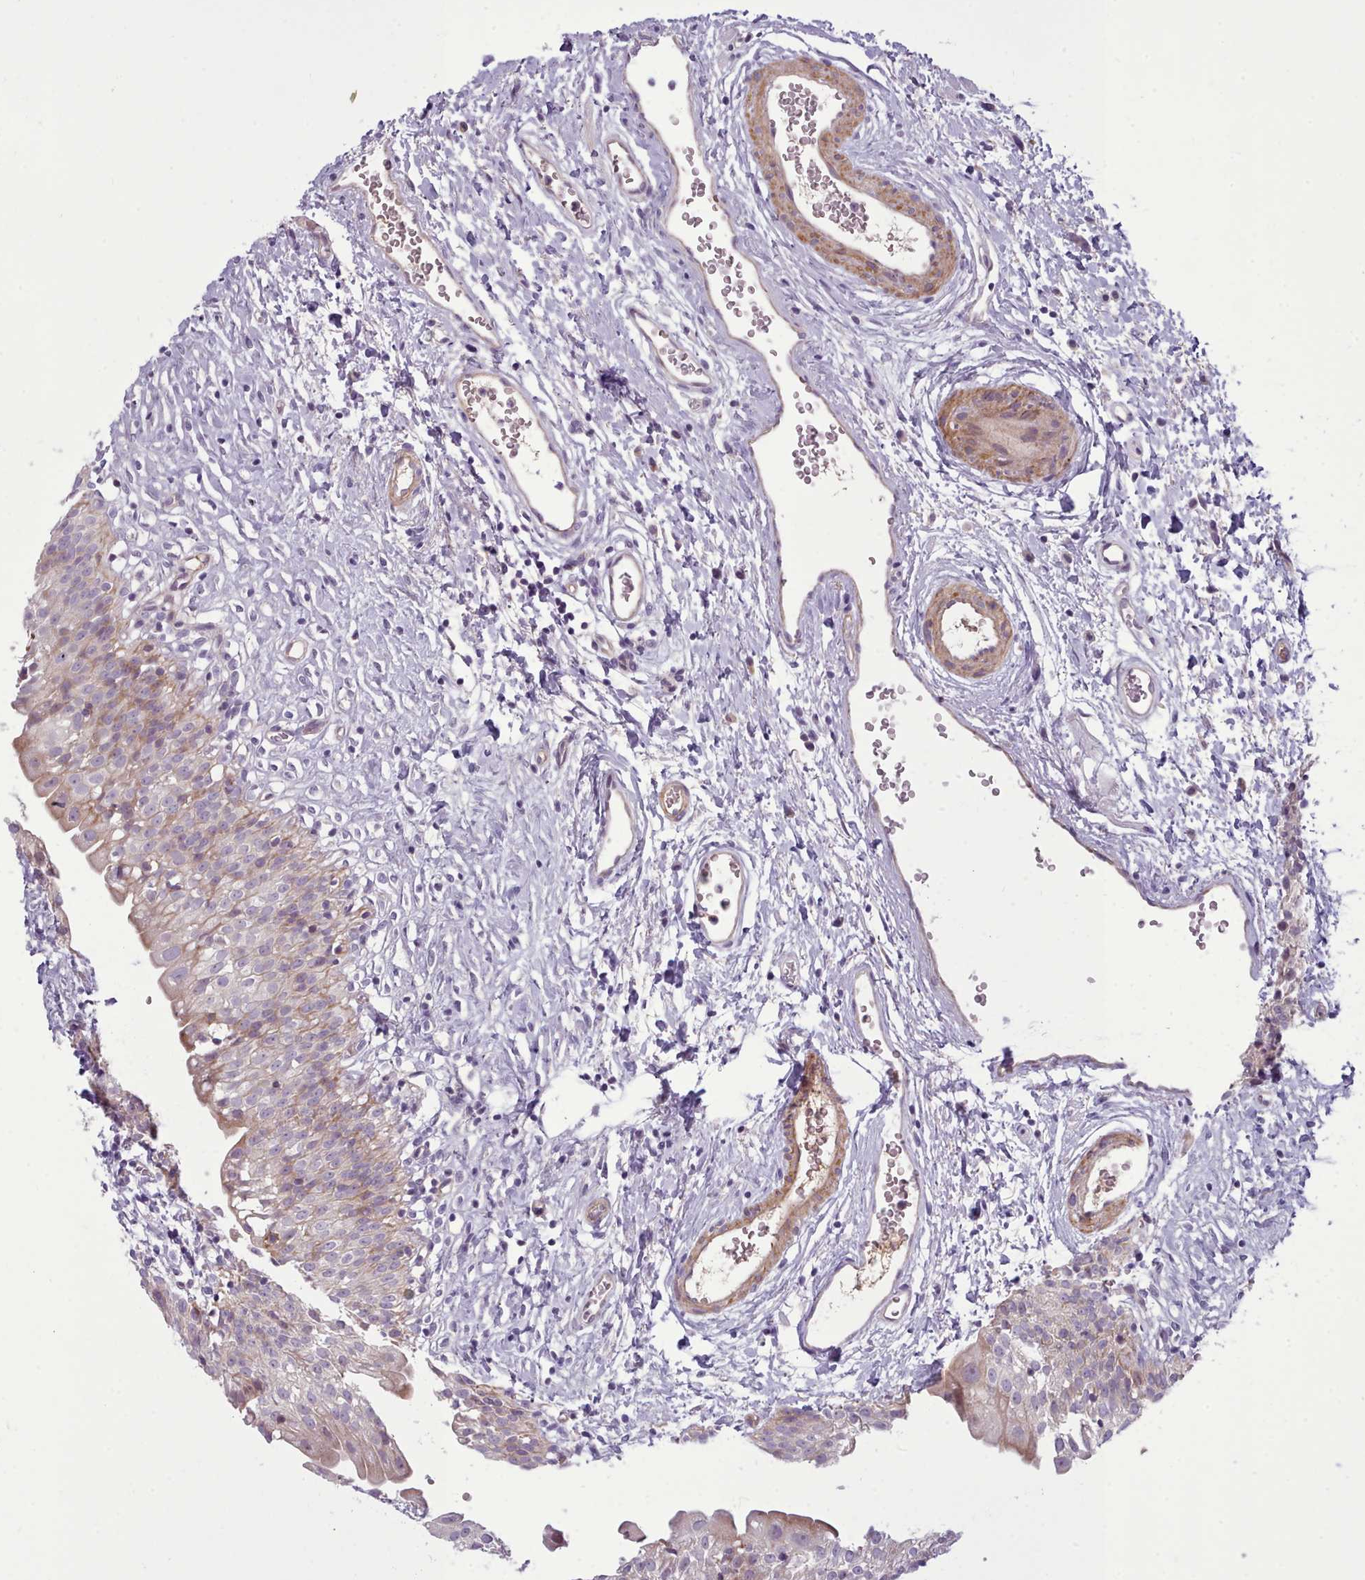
{"staining": {"intensity": "weak", "quantity": "25%-75%", "location": "cytoplasmic/membranous"}, "tissue": "urinary bladder", "cell_type": "Urothelial cells", "image_type": "normal", "snomed": [{"axis": "morphology", "description": "Normal tissue, NOS"}, {"axis": "topography", "description": "Urinary bladder"}], "caption": "Immunohistochemical staining of normal urinary bladder exhibits 25%-75% levels of weak cytoplasmic/membranous protein expression in approximately 25%-75% of urothelial cells.", "gene": "TENT4B", "patient": {"sex": "male", "age": 51}}